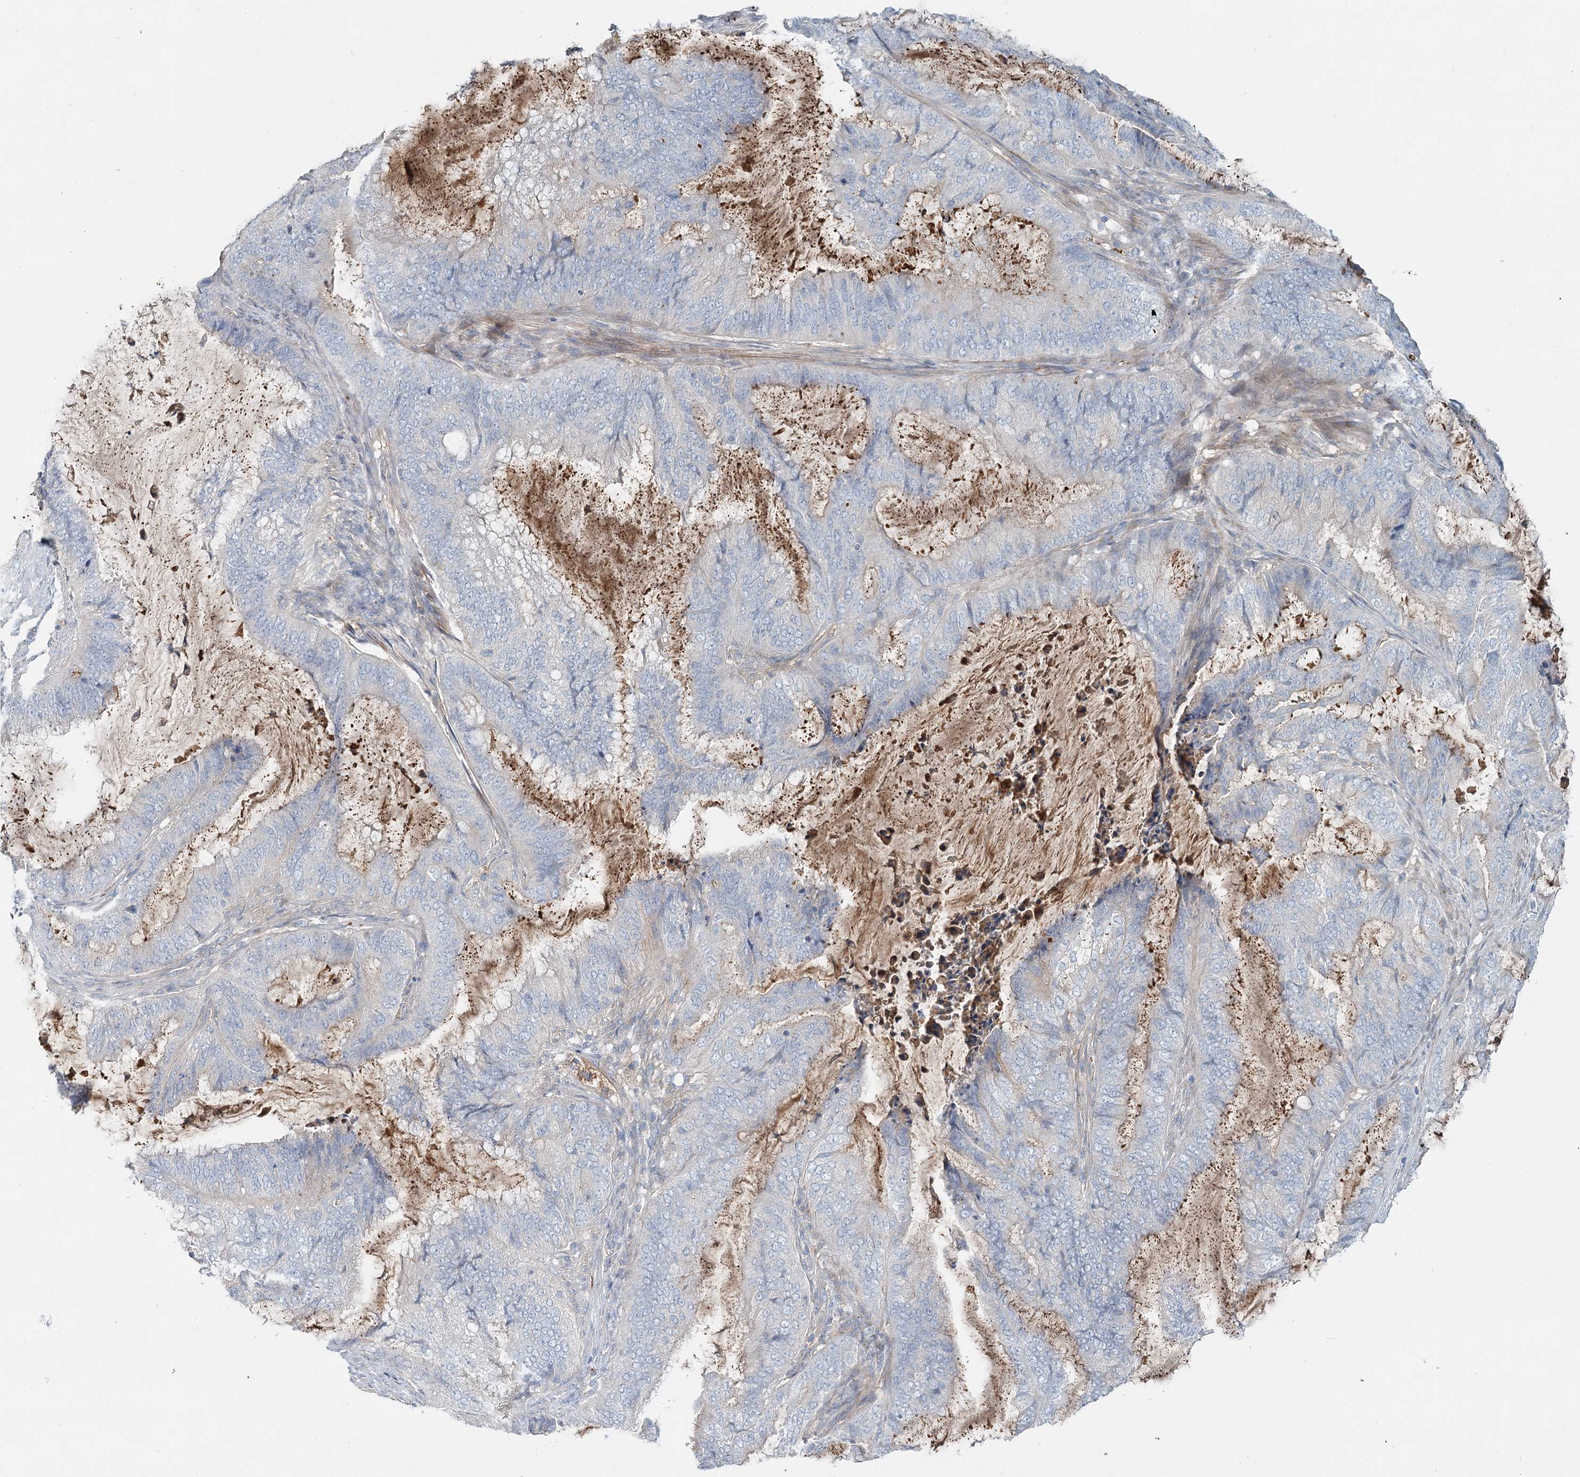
{"staining": {"intensity": "negative", "quantity": "none", "location": "none"}, "tissue": "endometrial cancer", "cell_type": "Tumor cells", "image_type": "cancer", "snomed": [{"axis": "morphology", "description": "Adenocarcinoma, NOS"}, {"axis": "topography", "description": "Endometrium"}], "caption": "This is an immunohistochemistry micrograph of adenocarcinoma (endometrial). There is no staining in tumor cells.", "gene": "ALKBH8", "patient": {"sex": "female", "age": 51}}